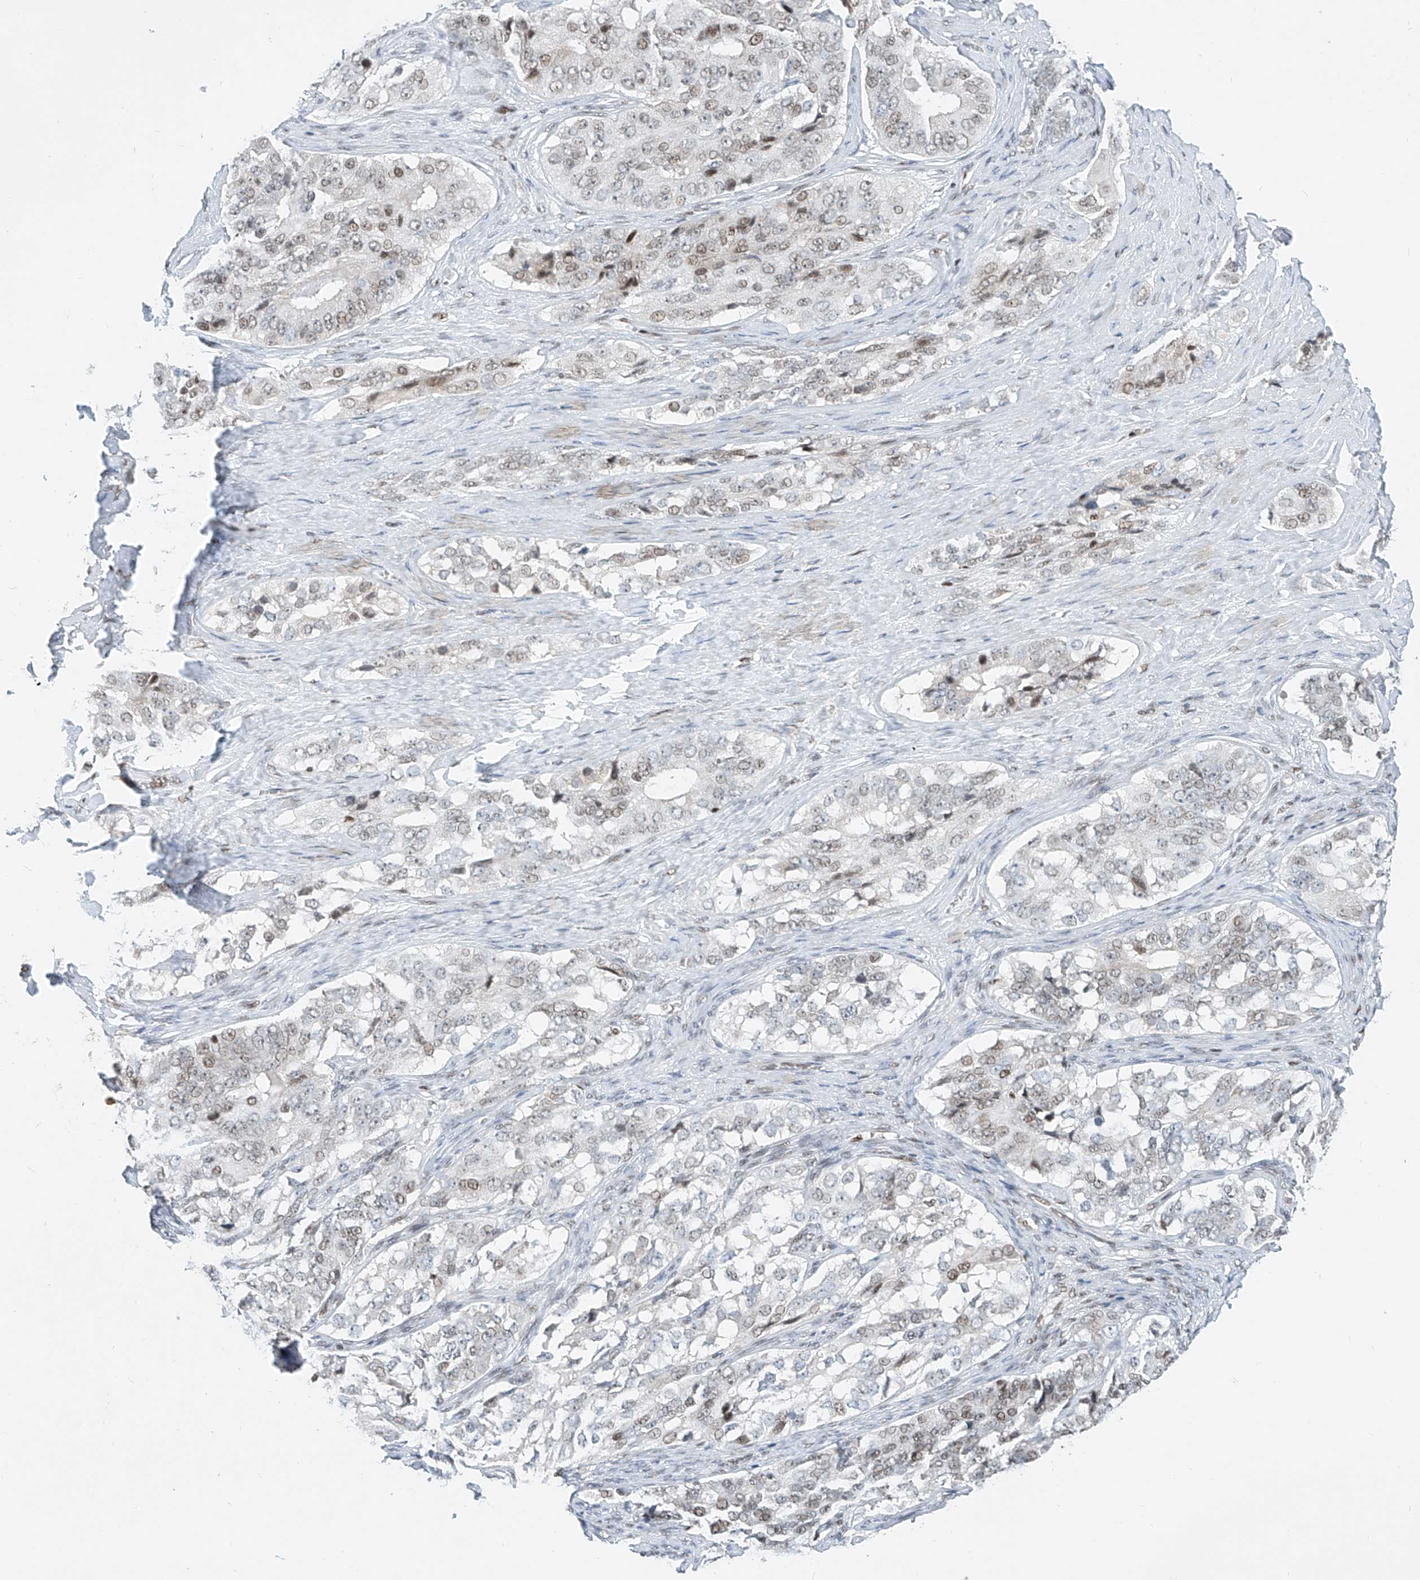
{"staining": {"intensity": "weak", "quantity": "25%-75%", "location": "nuclear"}, "tissue": "ovarian cancer", "cell_type": "Tumor cells", "image_type": "cancer", "snomed": [{"axis": "morphology", "description": "Carcinoma, endometroid"}, {"axis": "topography", "description": "Ovary"}], "caption": "Immunohistochemistry (IHC) (DAB) staining of human endometroid carcinoma (ovarian) shows weak nuclear protein expression in about 25%-75% of tumor cells.", "gene": "TAF4", "patient": {"sex": "female", "age": 51}}